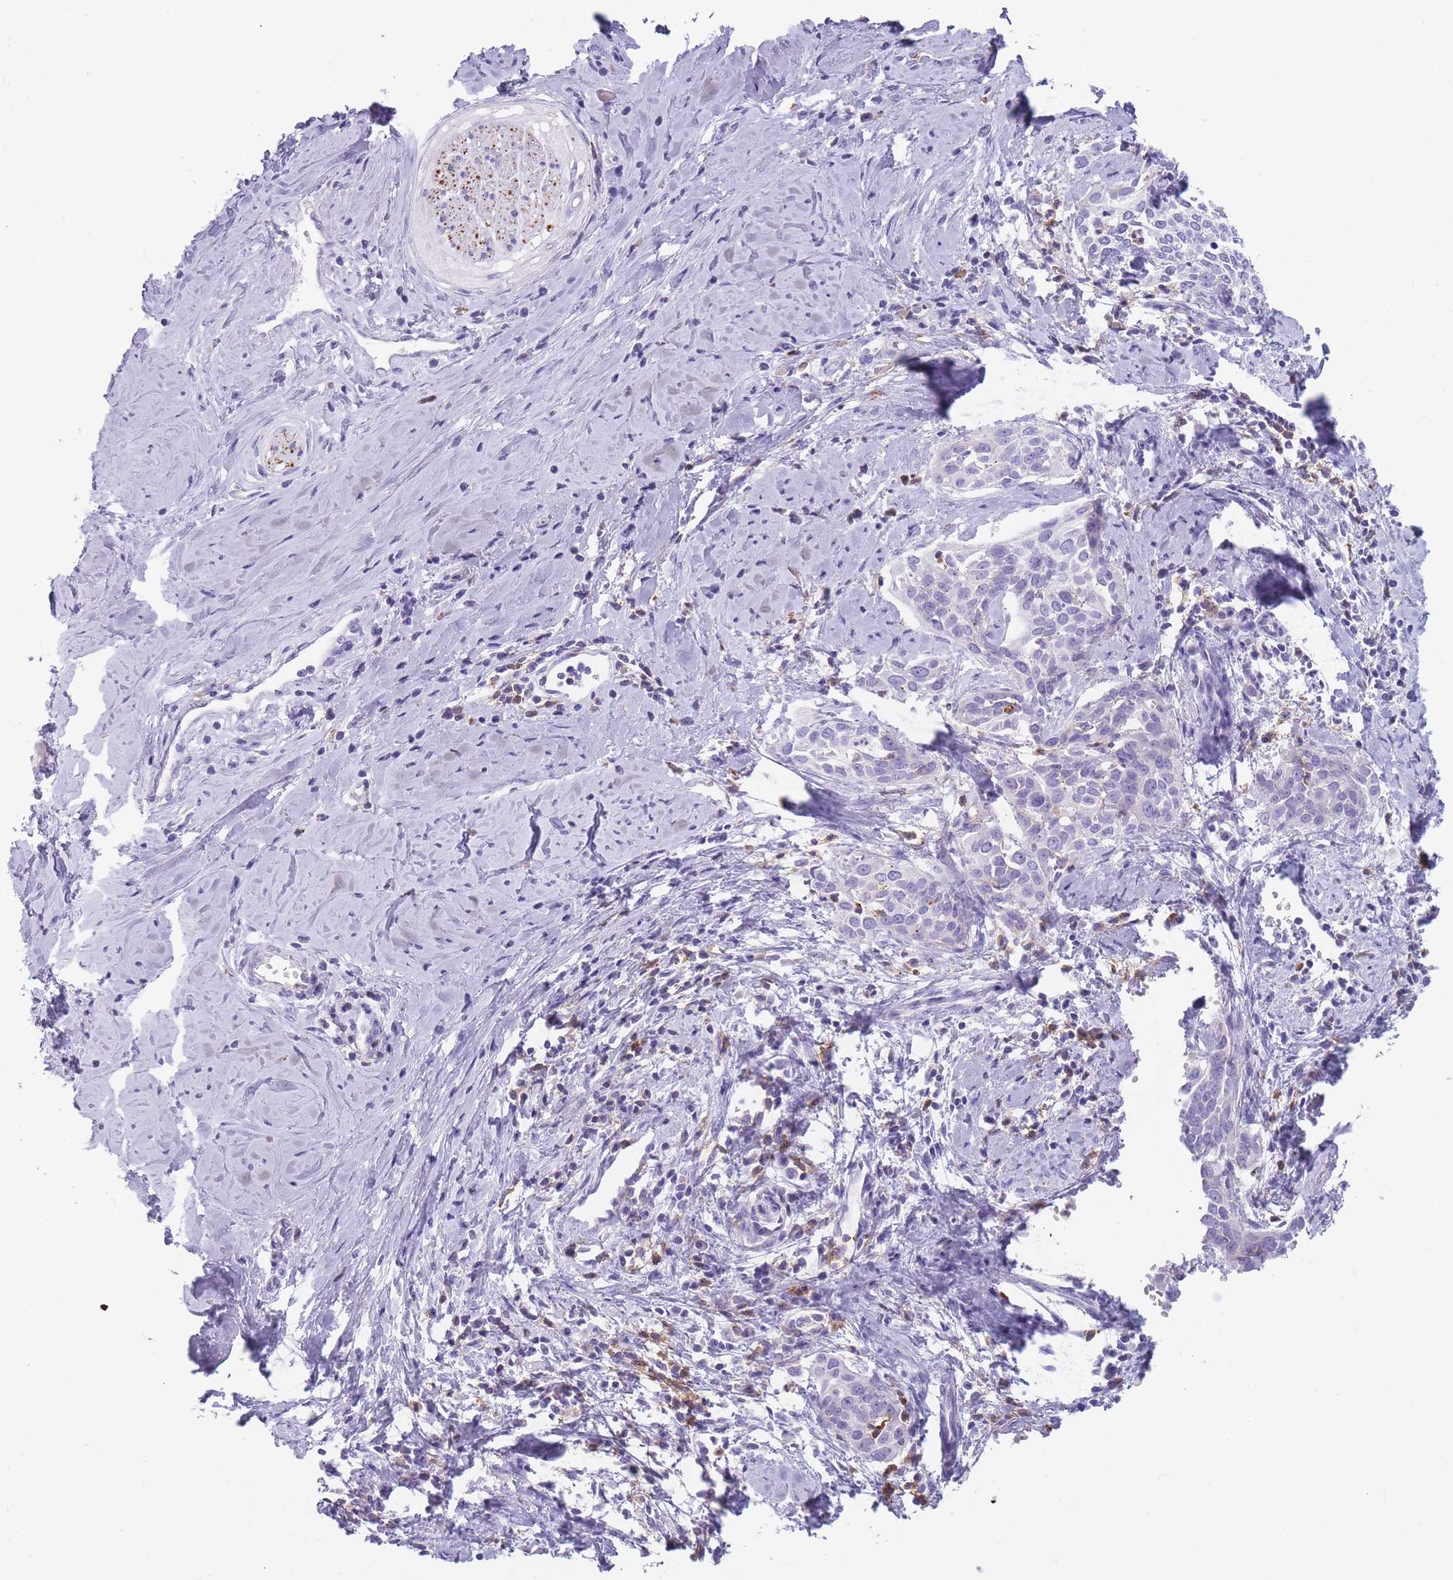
{"staining": {"intensity": "negative", "quantity": "none", "location": "none"}, "tissue": "cervical cancer", "cell_type": "Tumor cells", "image_type": "cancer", "snomed": [{"axis": "morphology", "description": "Squamous cell carcinoma, NOS"}, {"axis": "topography", "description": "Cervix"}], "caption": "Cervical cancer (squamous cell carcinoma) stained for a protein using IHC shows no staining tumor cells.", "gene": "CR1L", "patient": {"sex": "female", "age": 44}}